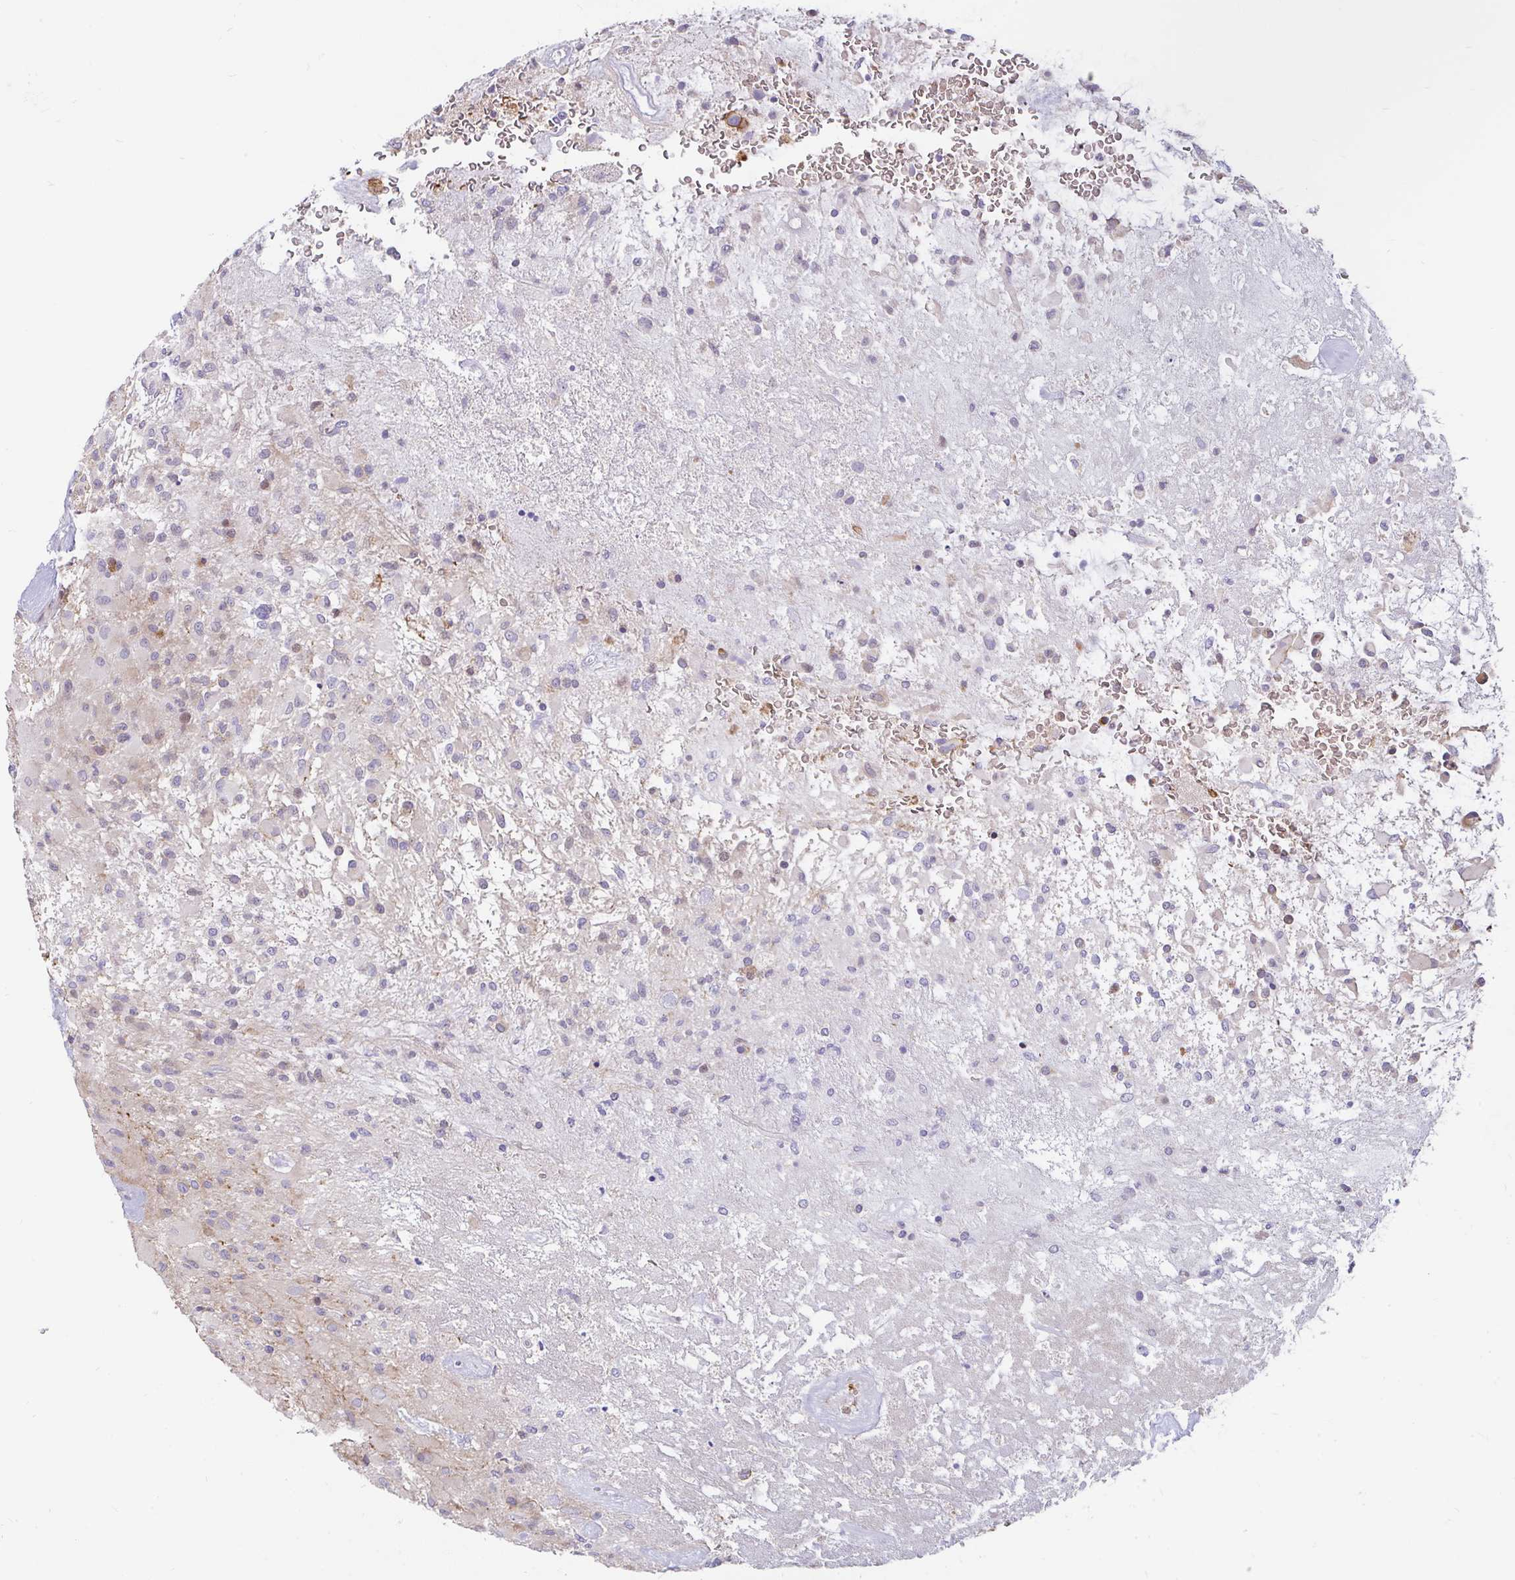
{"staining": {"intensity": "weak", "quantity": "25%-75%", "location": "cytoplasmic/membranous"}, "tissue": "glioma", "cell_type": "Tumor cells", "image_type": "cancer", "snomed": [{"axis": "morphology", "description": "Glioma, malignant, High grade"}, {"axis": "topography", "description": "Brain"}], "caption": "Immunohistochemical staining of malignant glioma (high-grade) exhibits weak cytoplasmic/membranous protein staining in about 25%-75% of tumor cells.", "gene": "LRRC26", "patient": {"sex": "female", "age": 67}}